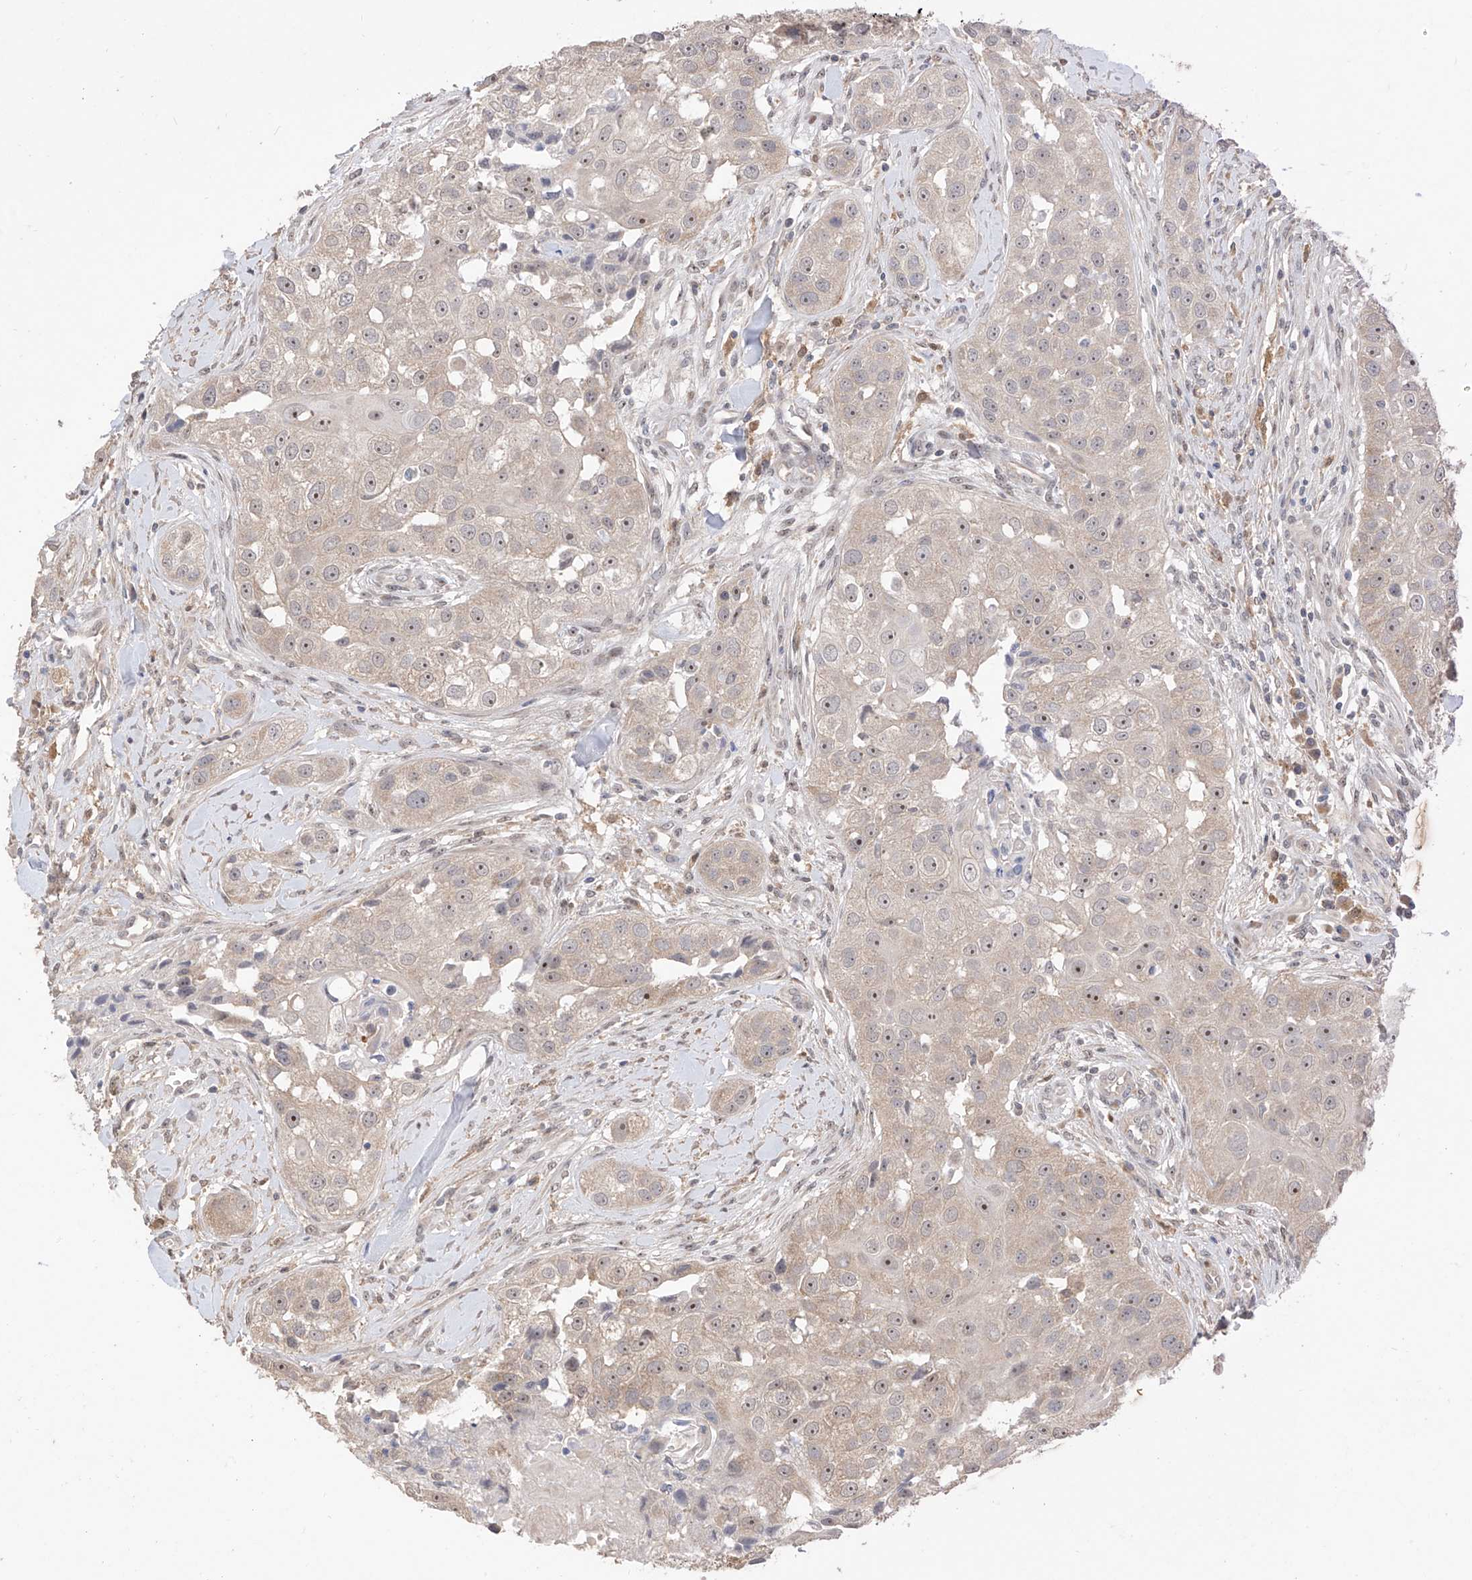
{"staining": {"intensity": "moderate", "quantity": "<25%", "location": "nuclear"}, "tissue": "head and neck cancer", "cell_type": "Tumor cells", "image_type": "cancer", "snomed": [{"axis": "morphology", "description": "Normal tissue, NOS"}, {"axis": "morphology", "description": "Squamous cell carcinoma, NOS"}, {"axis": "topography", "description": "Skeletal muscle"}, {"axis": "topography", "description": "Head-Neck"}], "caption": "DAB immunohistochemical staining of head and neck cancer (squamous cell carcinoma) reveals moderate nuclear protein staining in about <25% of tumor cells. (brown staining indicates protein expression, while blue staining denotes nuclei).", "gene": "LATS1", "patient": {"sex": "male", "age": 51}}